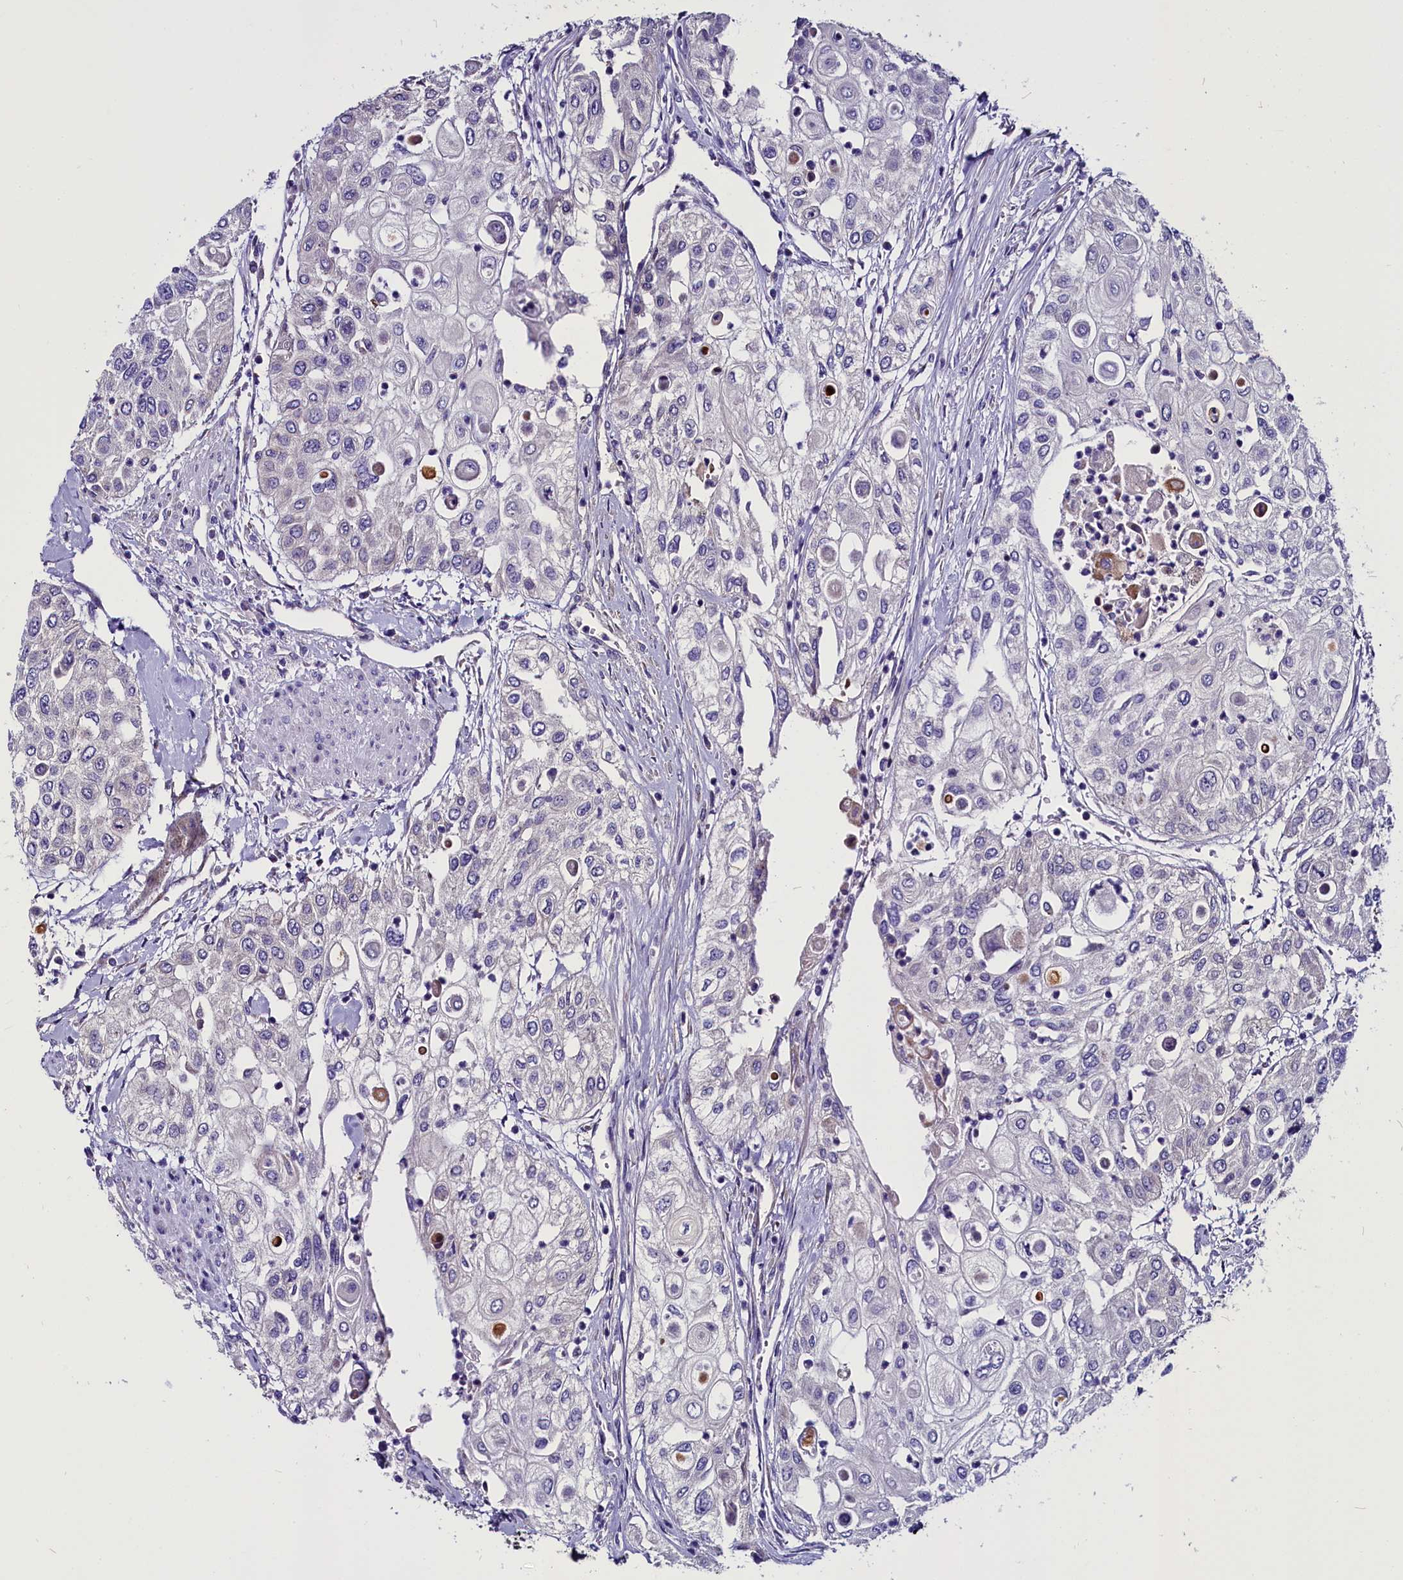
{"staining": {"intensity": "negative", "quantity": "none", "location": "none"}, "tissue": "urothelial cancer", "cell_type": "Tumor cells", "image_type": "cancer", "snomed": [{"axis": "morphology", "description": "Urothelial carcinoma, High grade"}, {"axis": "topography", "description": "Urinary bladder"}], "caption": "Immunohistochemistry histopathology image of urothelial cancer stained for a protein (brown), which displays no staining in tumor cells.", "gene": "CEP170", "patient": {"sex": "female", "age": 79}}